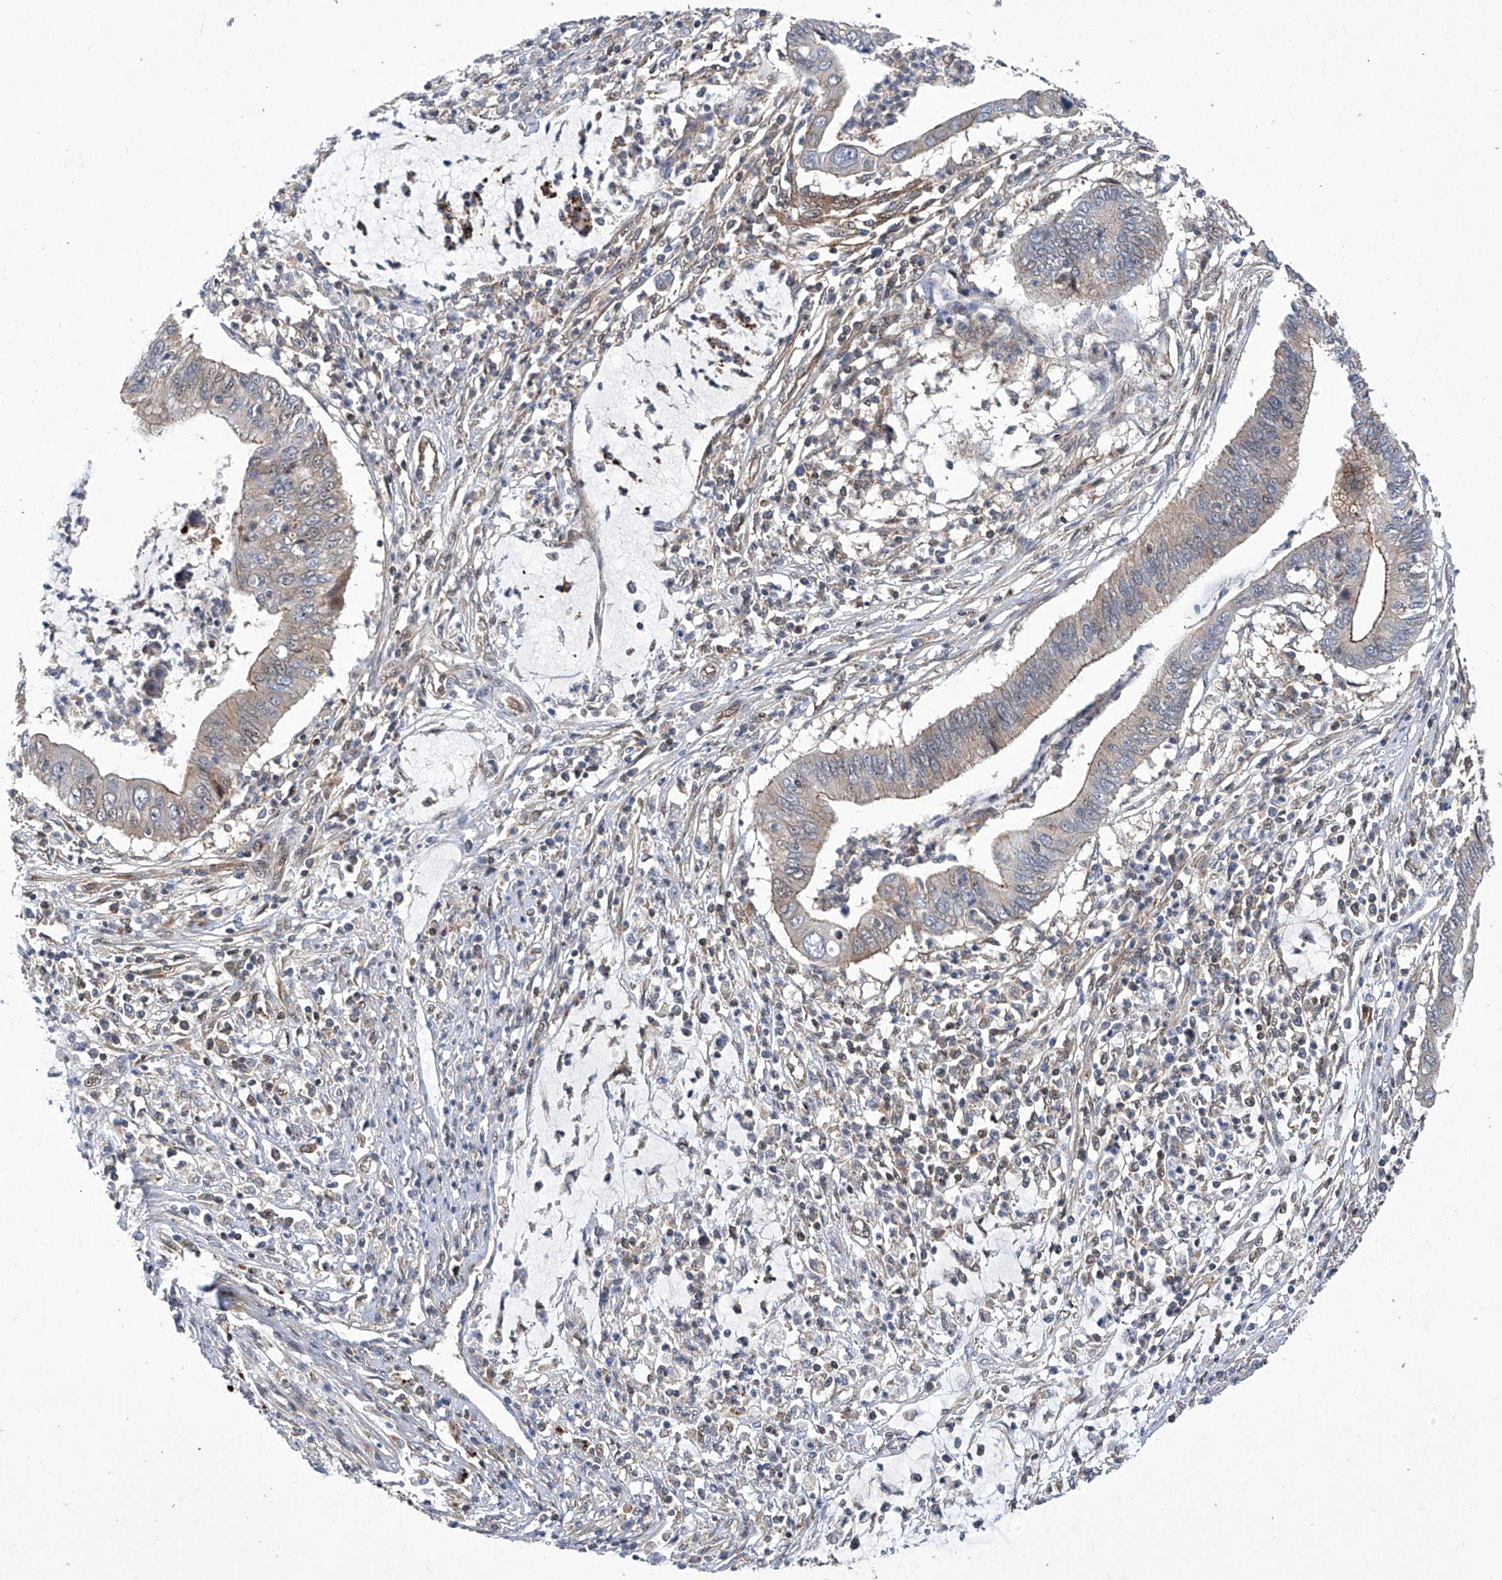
{"staining": {"intensity": "negative", "quantity": "none", "location": "none"}, "tissue": "cervical cancer", "cell_type": "Tumor cells", "image_type": "cancer", "snomed": [{"axis": "morphology", "description": "Adenocarcinoma, NOS"}, {"axis": "topography", "description": "Cervix"}], "caption": "Immunohistochemical staining of adenocarcinoma (cervical) exhibits no significant expression in tumor cells.", "gene": "CISH", "patient": {"sex": "female", "age": 36}}